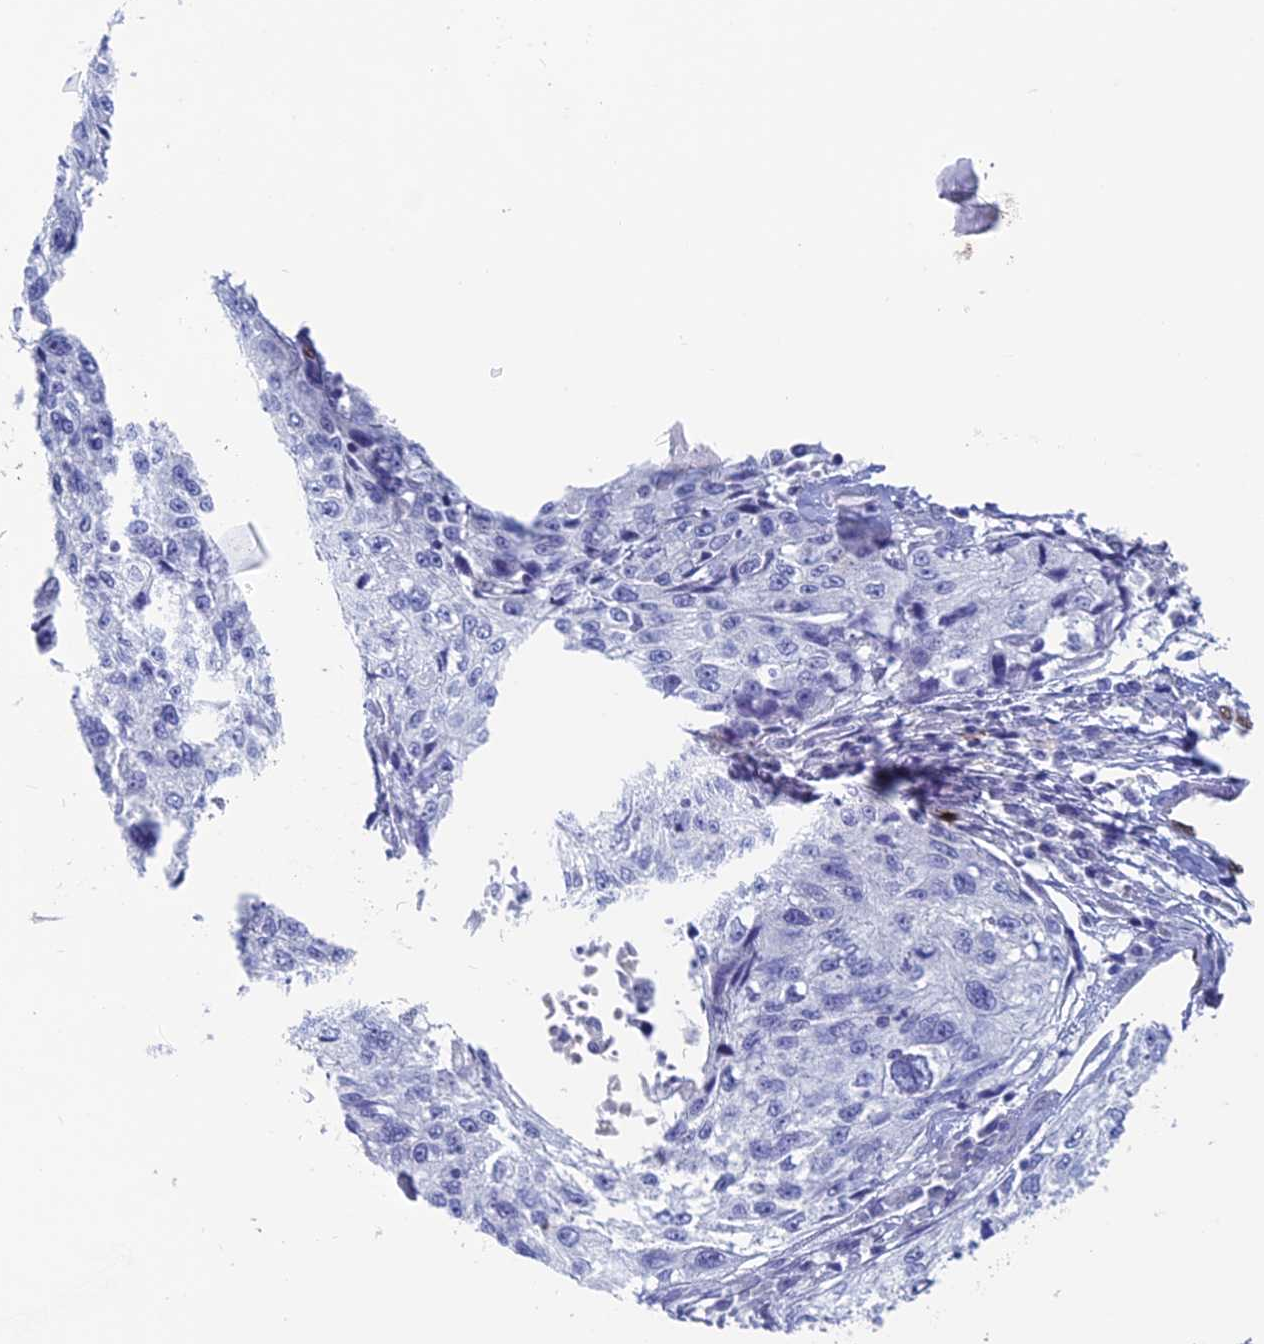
{"staining": {"intensity": "negative", "quantity": "none", "location": "none"}, "tissue": "cervical cancer", "cell_type": "Tumor cells", "image_type": "cancer", "snomed": [{"axis": "morphology", "description": "Squamous cell carcinoma, NOS"}, {"axis": "topography", "description": "Cervix"}], "caption": "Immunohistochemistry (IHC) photomicrograph of neoplastic tissue: human cervical cancer (squamous cell carcinoma) stained with DAB (3,3'-diaminobenzidine) shows no significant protein staining in tumor cells.", "gene": "NOL4L", "patient": {"sex": "female", "age": 57}}